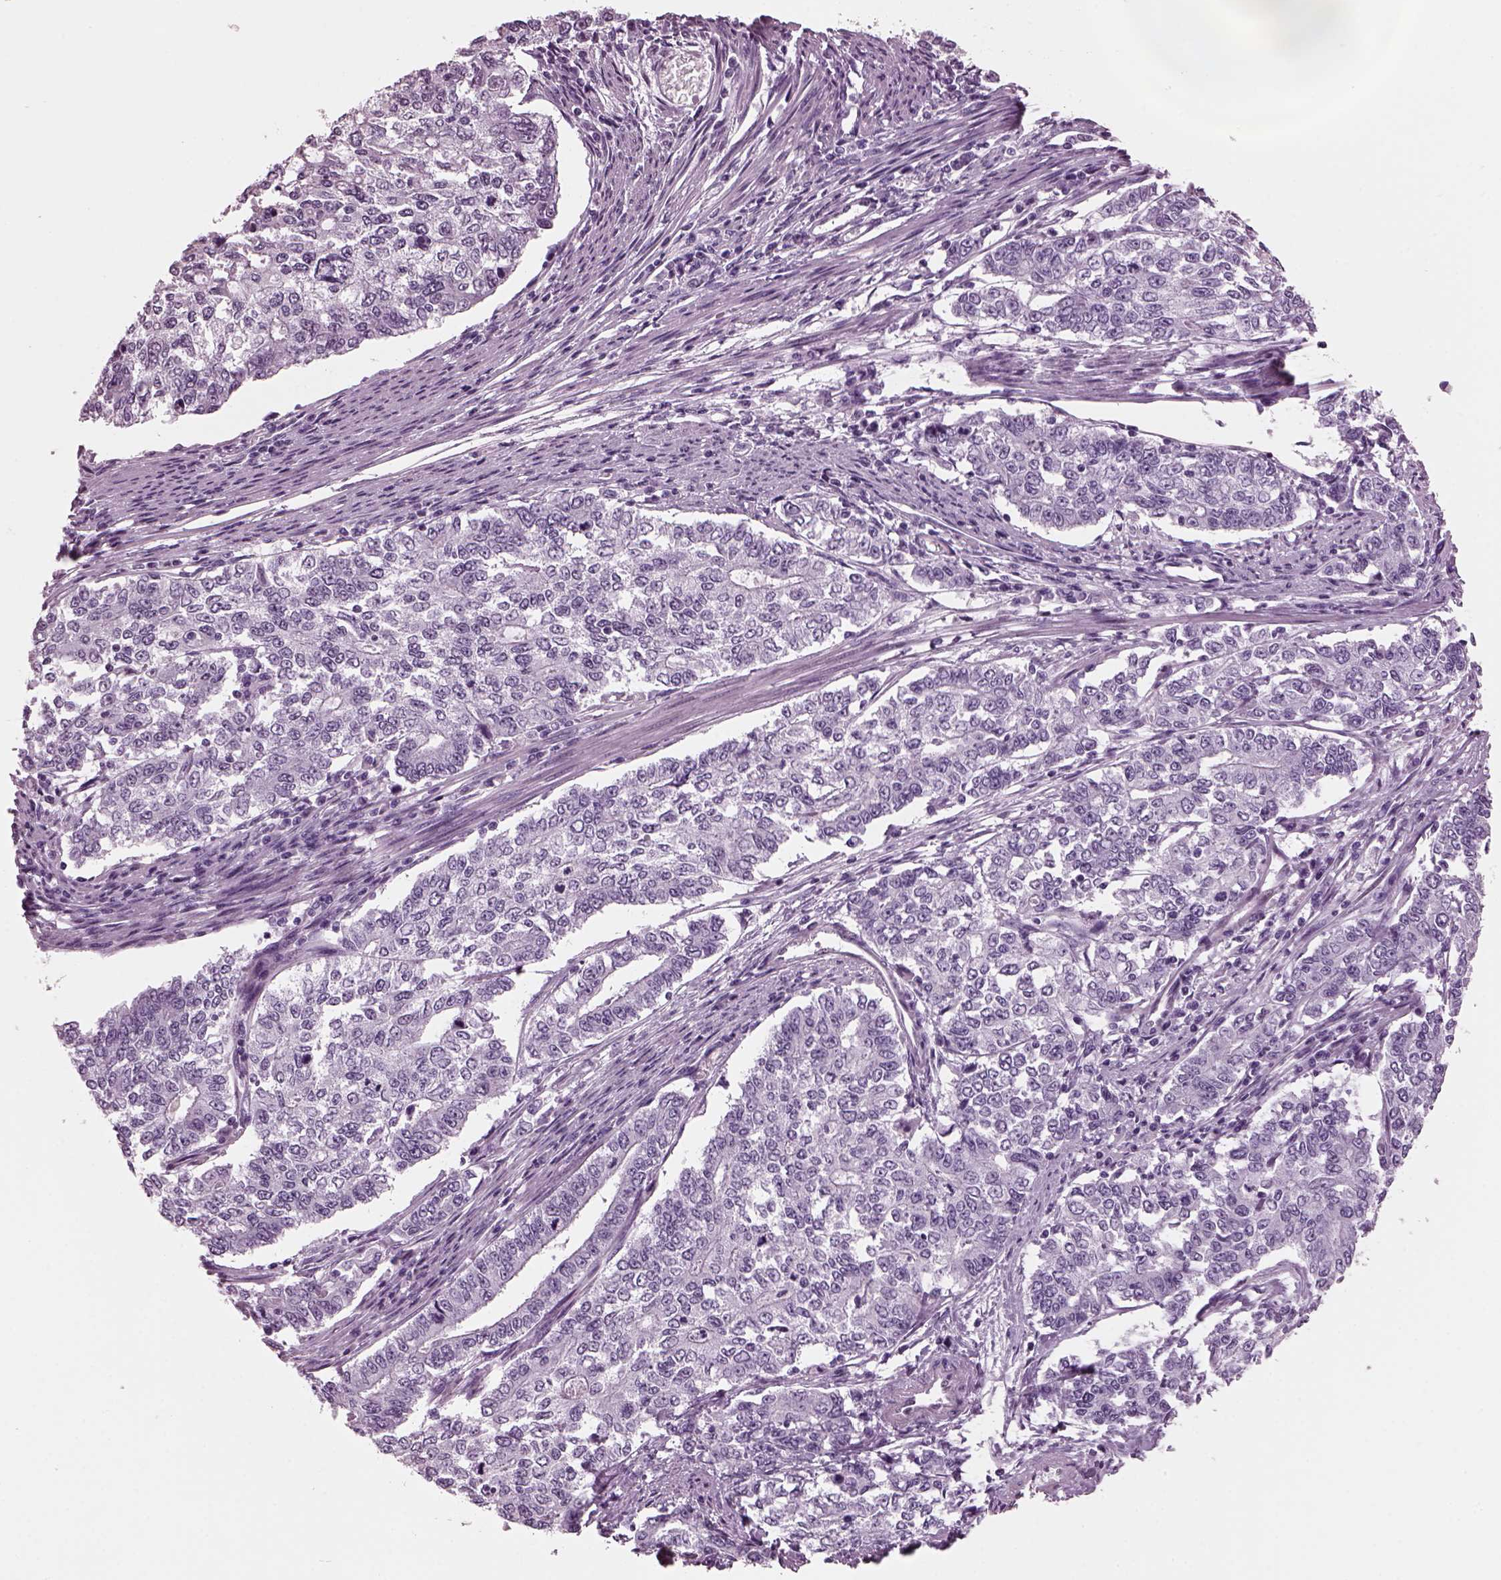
{"staining": {"intensity": "negative", "quantity": "none", "location": "none"}, "tissue": "endometrial cancer", "cell_type": "Tumor cells", "image_type": "cancer", "snomed": [{"axis": "morphology", "description": "Adenocarcinoma, NOS"}, {"axis": "topography", "description": "Uterus"}], "caption": "The photomicrograph displays no staining of tumor cells in endometrial adenocarcinoma. Nuclei are stained in blue.", "gene": "KRTAP3-2", "patient": {"sex": "female", "age": 59}}